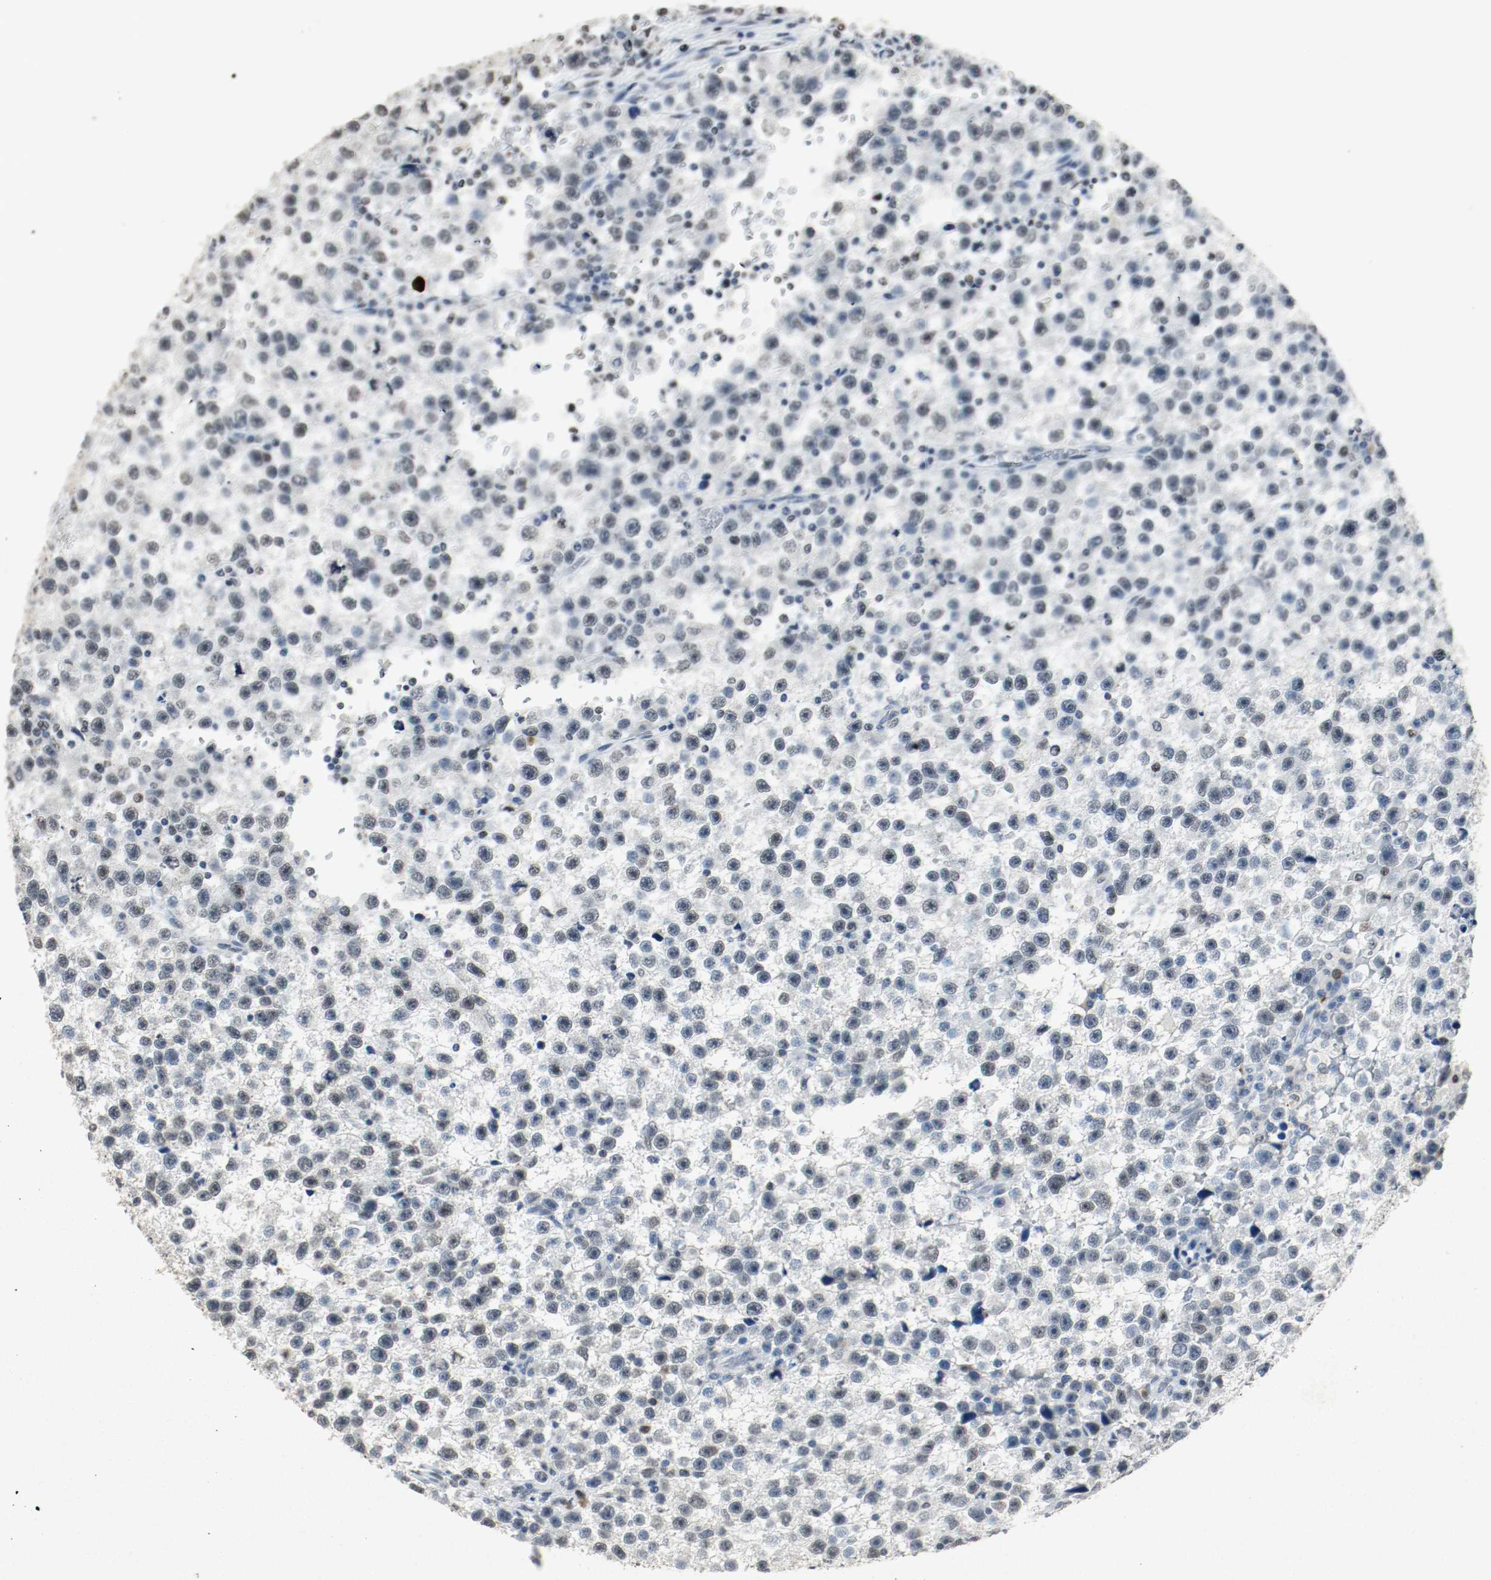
{"staining": {"intensity": "weak", "quantity": ">75%", "location": "nuclear"}, "tissue": "testis cancer", "cell_type": "Tumor cells", "image_type": "cancer", "snomed": [{"axis": "morphology", "description": "Seminoma, NOS"}, {"axis": "topography", "description": "Testis"}], "caption": "Tumor cells reveal weak nuclear expression in about >75% of cells in testis cancer.", "gene": "DNMT1", "patient": {"sex": "male", "age": 33}}